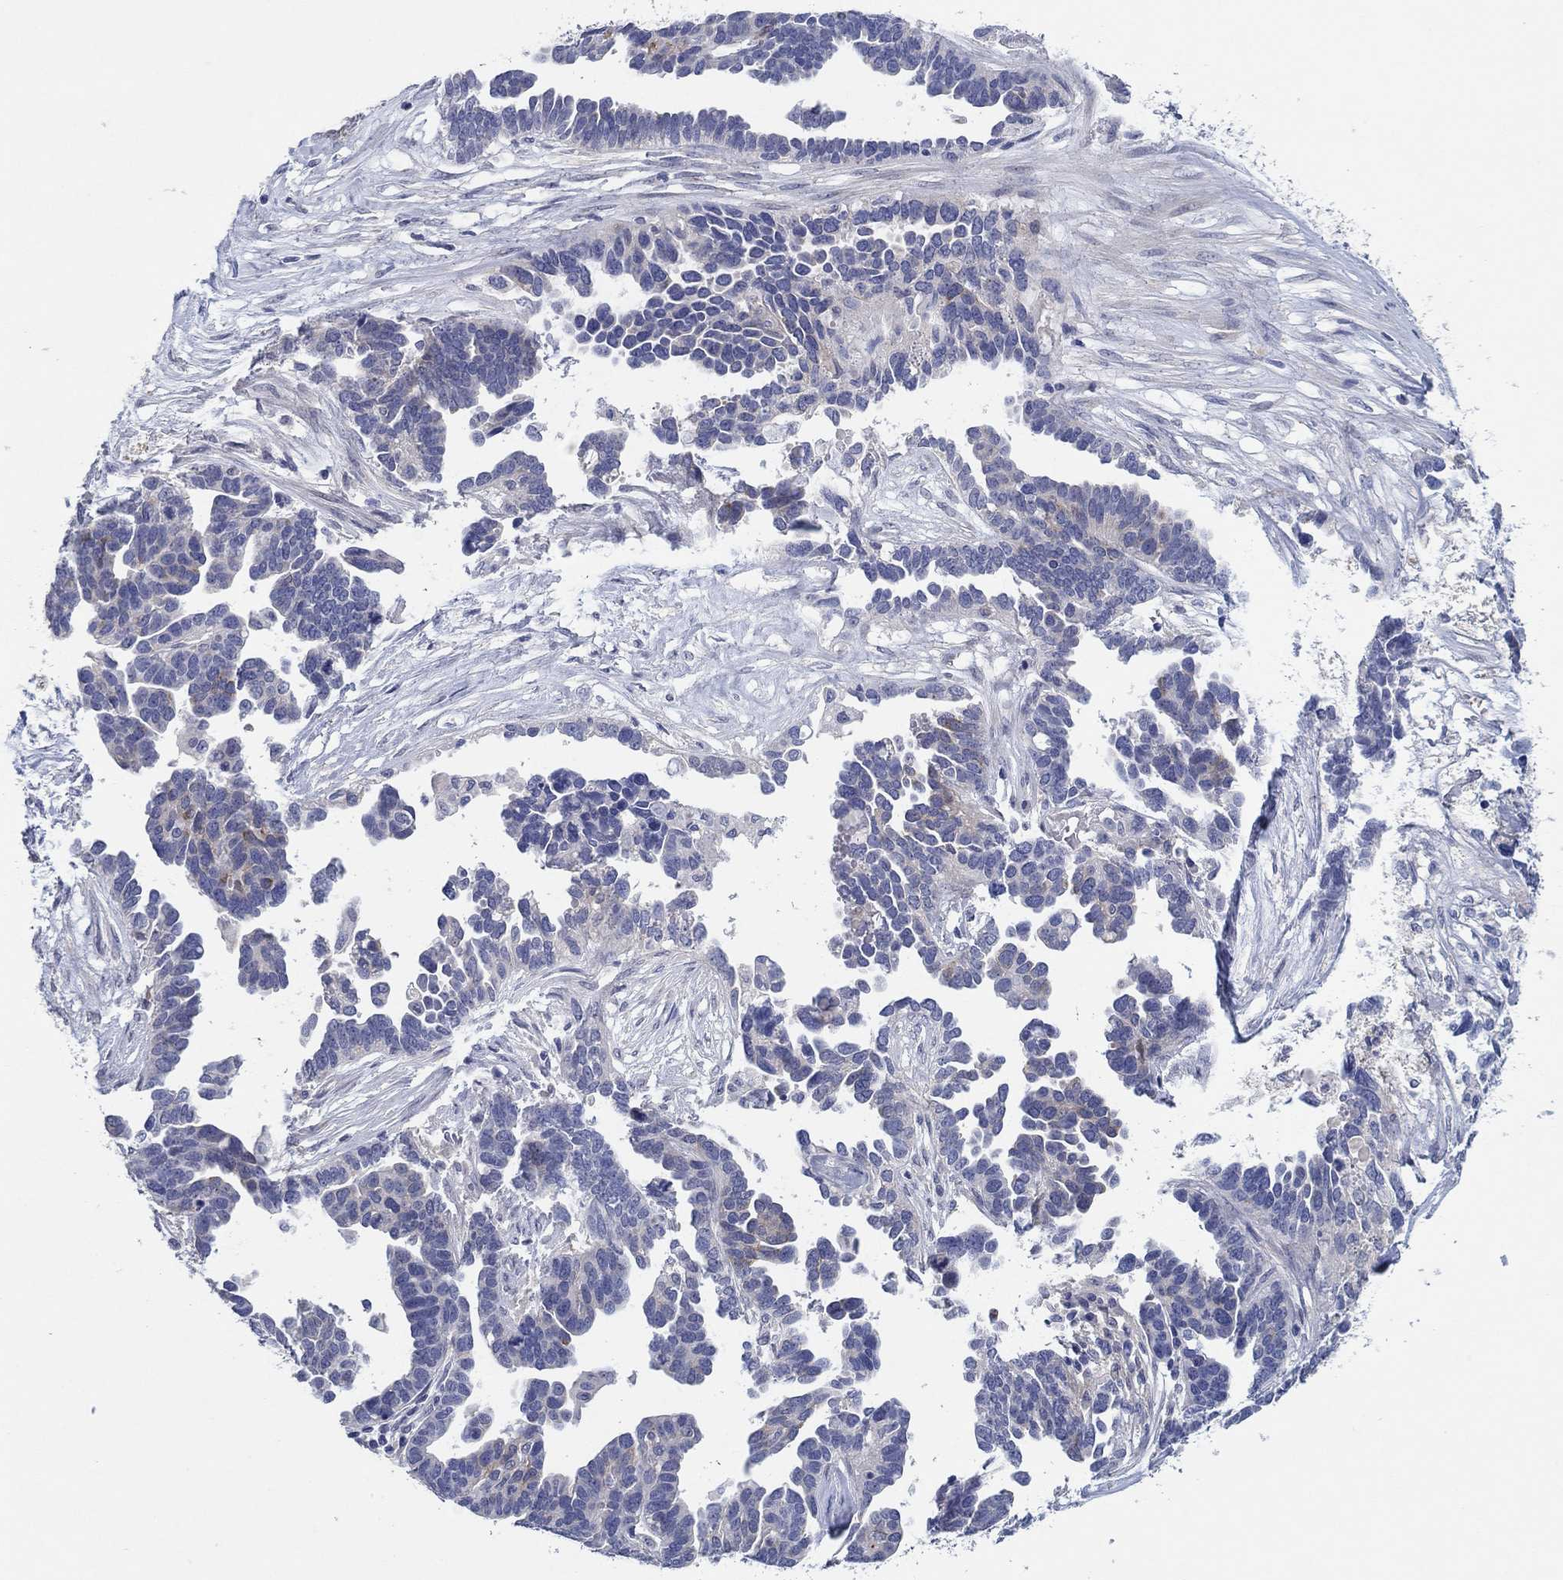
{"staining": {"intensity": "weak", "quantity": "<25%", "location": "cytoplasmic/membranous"}, "tissue": "ovarian cancer", "cell_type": "Tumor cells", "image_type": "cancer", "snomed": [{"axis": "morphology", "description": "Cystadenocarcinoma, serous, NOS"}, {"axis": "topography", "description": "Ovary"}], "caption": "Immunohistochemical staining of human ovarian cancer (serous cystadenocarcinoma) shows no significant positivity in tumor cells.", "gene": "HDC", "patient": {"sex": "female", "age": 54}}